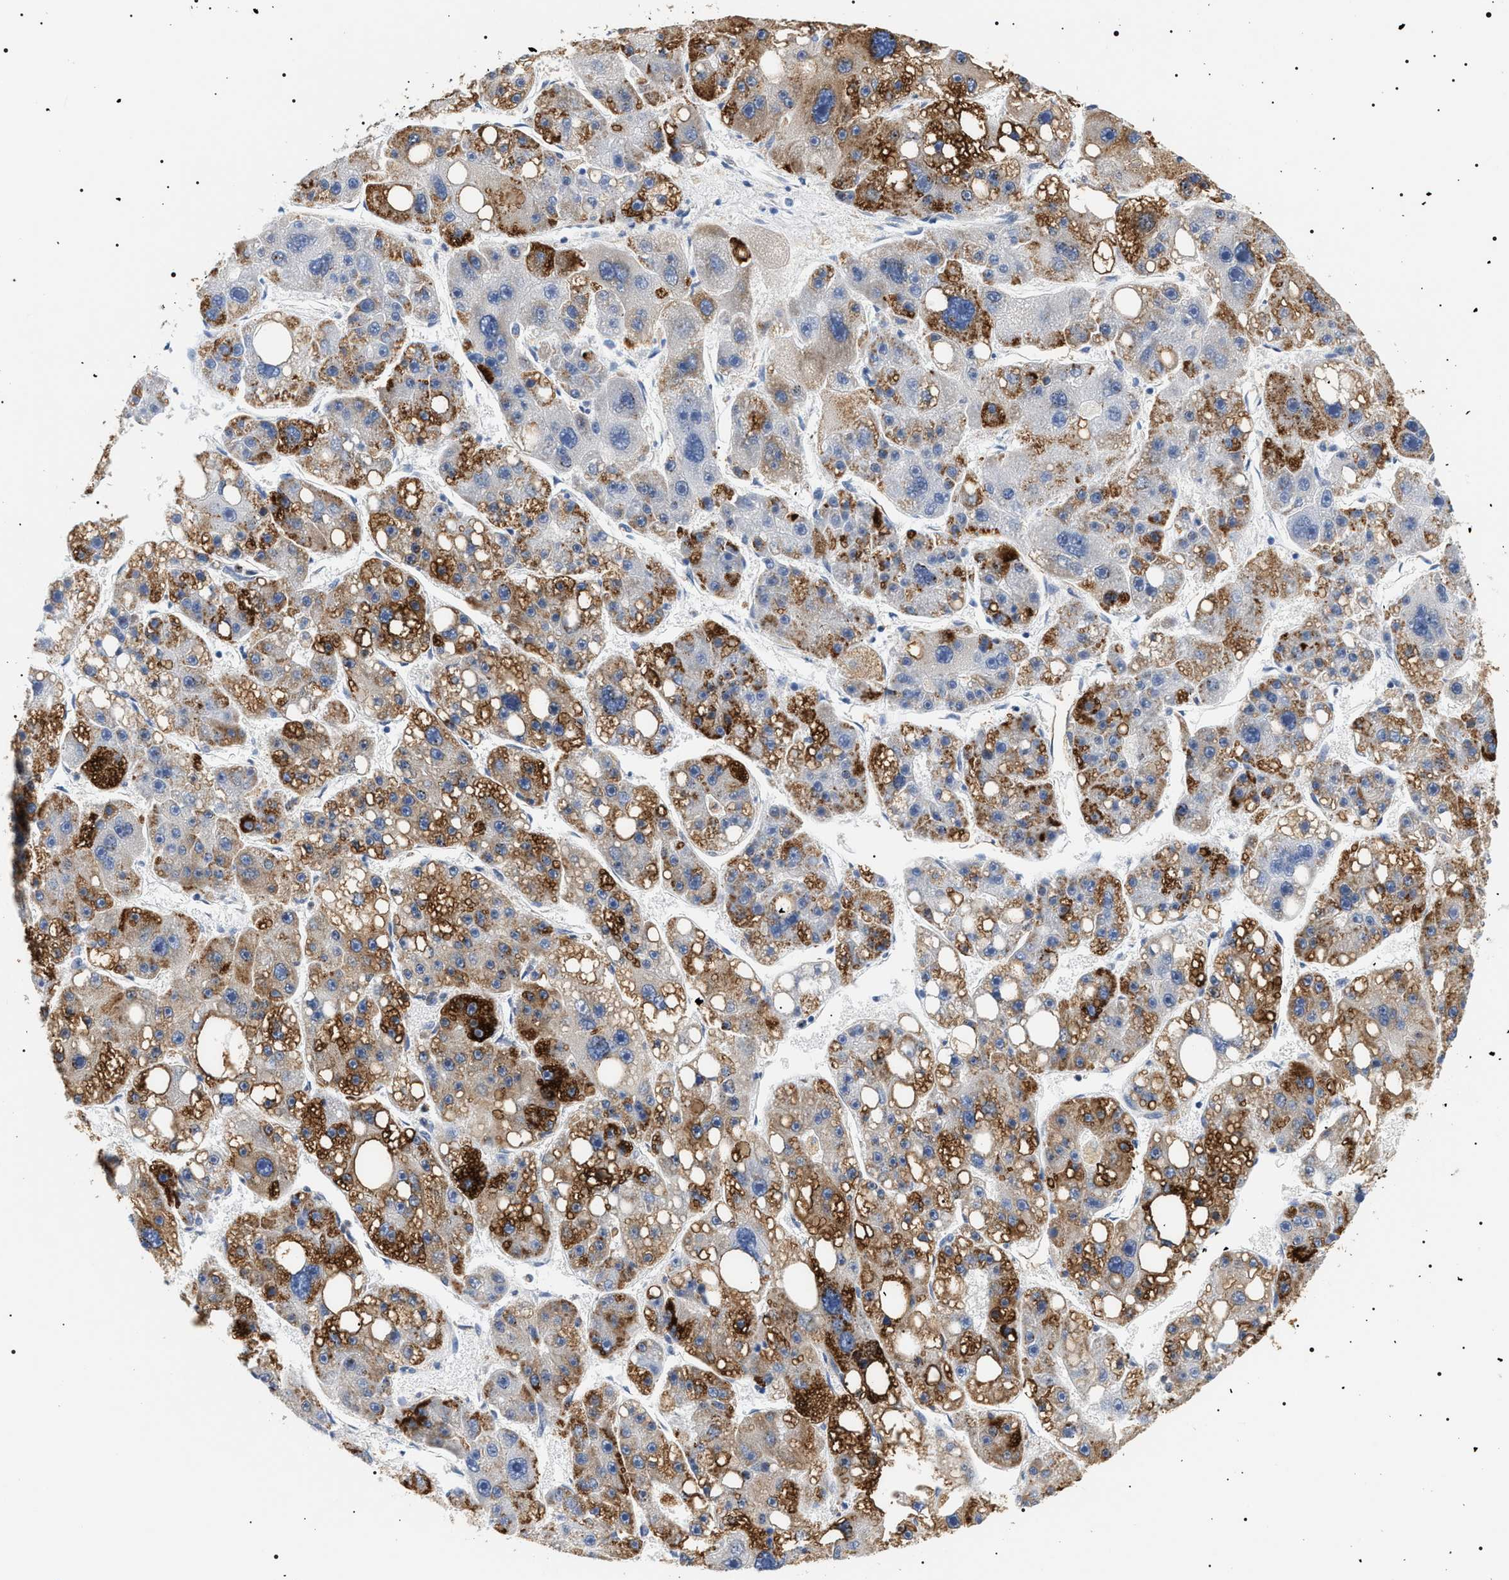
{"staining": {"intensity": "strong", "quantity": "25%-75%", "location": "cytoplasmic/membranous"}, "tissue": "liver cancer", "cell_type": "Tumor cells", "image_type": "cancer", "snomed": [{"axis": "morphology", "description": "Carcinoma, Hepatocellular, NOS"}, {"axis": "topography", "description": "Liver"}], "caption": "DAB (3,3'-diaminobenzidine) immunohistochemical staining of human liver hepatocellular carcinoma reveals strong cytoplasmic/membranous protein positivity in about 25%-75% of tumor cells.", "gene": "HSD17B11", "patient": {"sex": "female", "age": 61}}